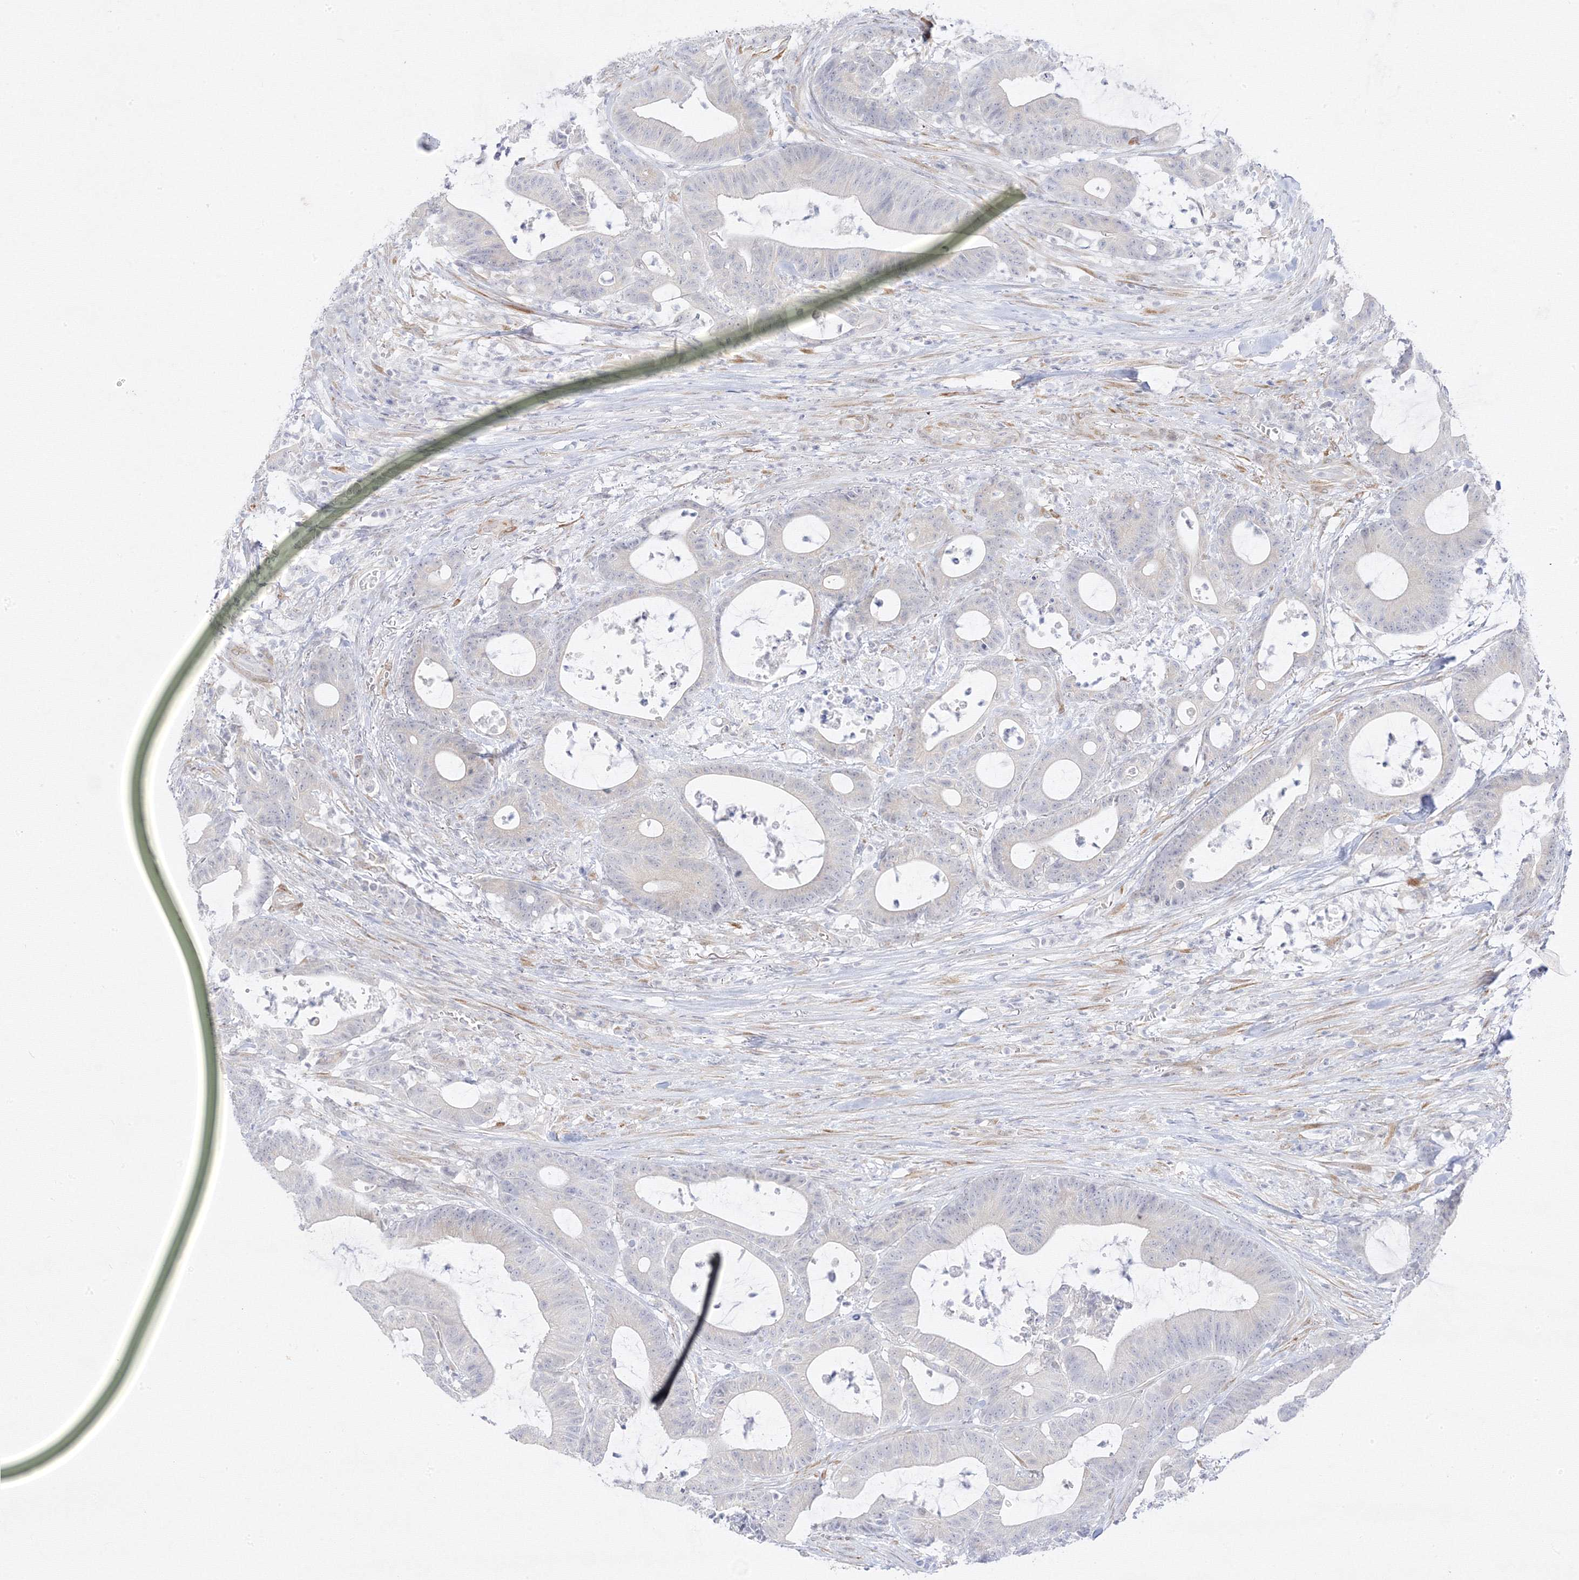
{"staining": {"intensity": "negative", "quantity": "none", "location": "none"}, "tissue": "colorectal cancer", "cell_type": "Tumor cells", "image_type": "cancer", "snomed": [{"axis": "morphology", "description": "Adenocarcinoma, NOS"}, {"axis": "topography", "description": "Colon"}], "caption": "IHC of colorectal cancer exhibits no positivity in tumor cells. Nuclei are stained in blue.", "gene": "C2CD2", "patient": {"sex": "female", "age": 84}}